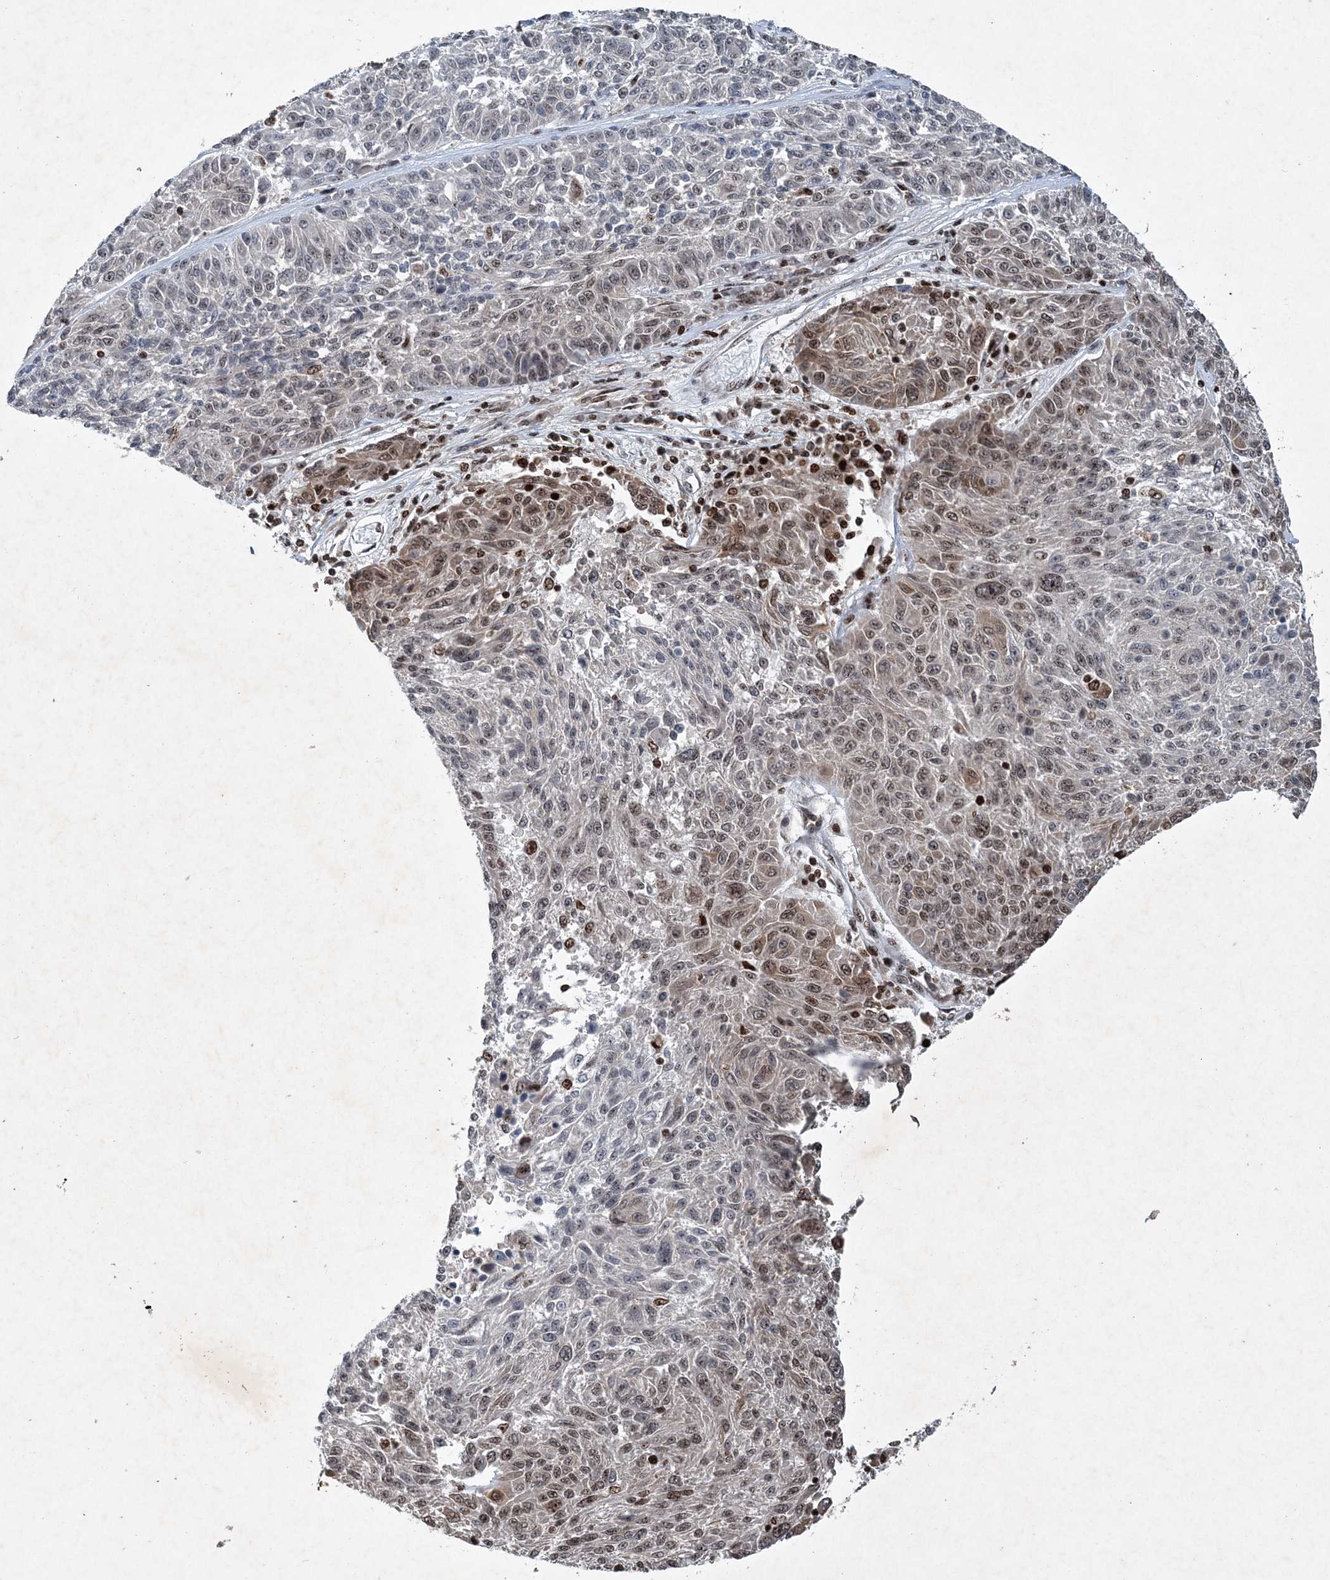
{"staining": {"intensity": "moderate", "quantity": "25%-75%", "location": "nuclear"}, "tissue": "melanoma", "cell_type": "Tumor cells", "image_type": "cancer", "snomed": [{"axis": "morphology", "description": "Malignant melanoma, NOS"}, {"axis": "topography", "description": "Skin"}], "caption": "Malignant melanoma tissue exhibits moderate nuclear staining in approximately 25%-75% of tumor cells Using DAB (brown) and hematoxylin (blue) stains, captured at high magnification using brightfield microscopy.", "gene": "QTRT2", "patient": {"sex": "male", "age": 53}}